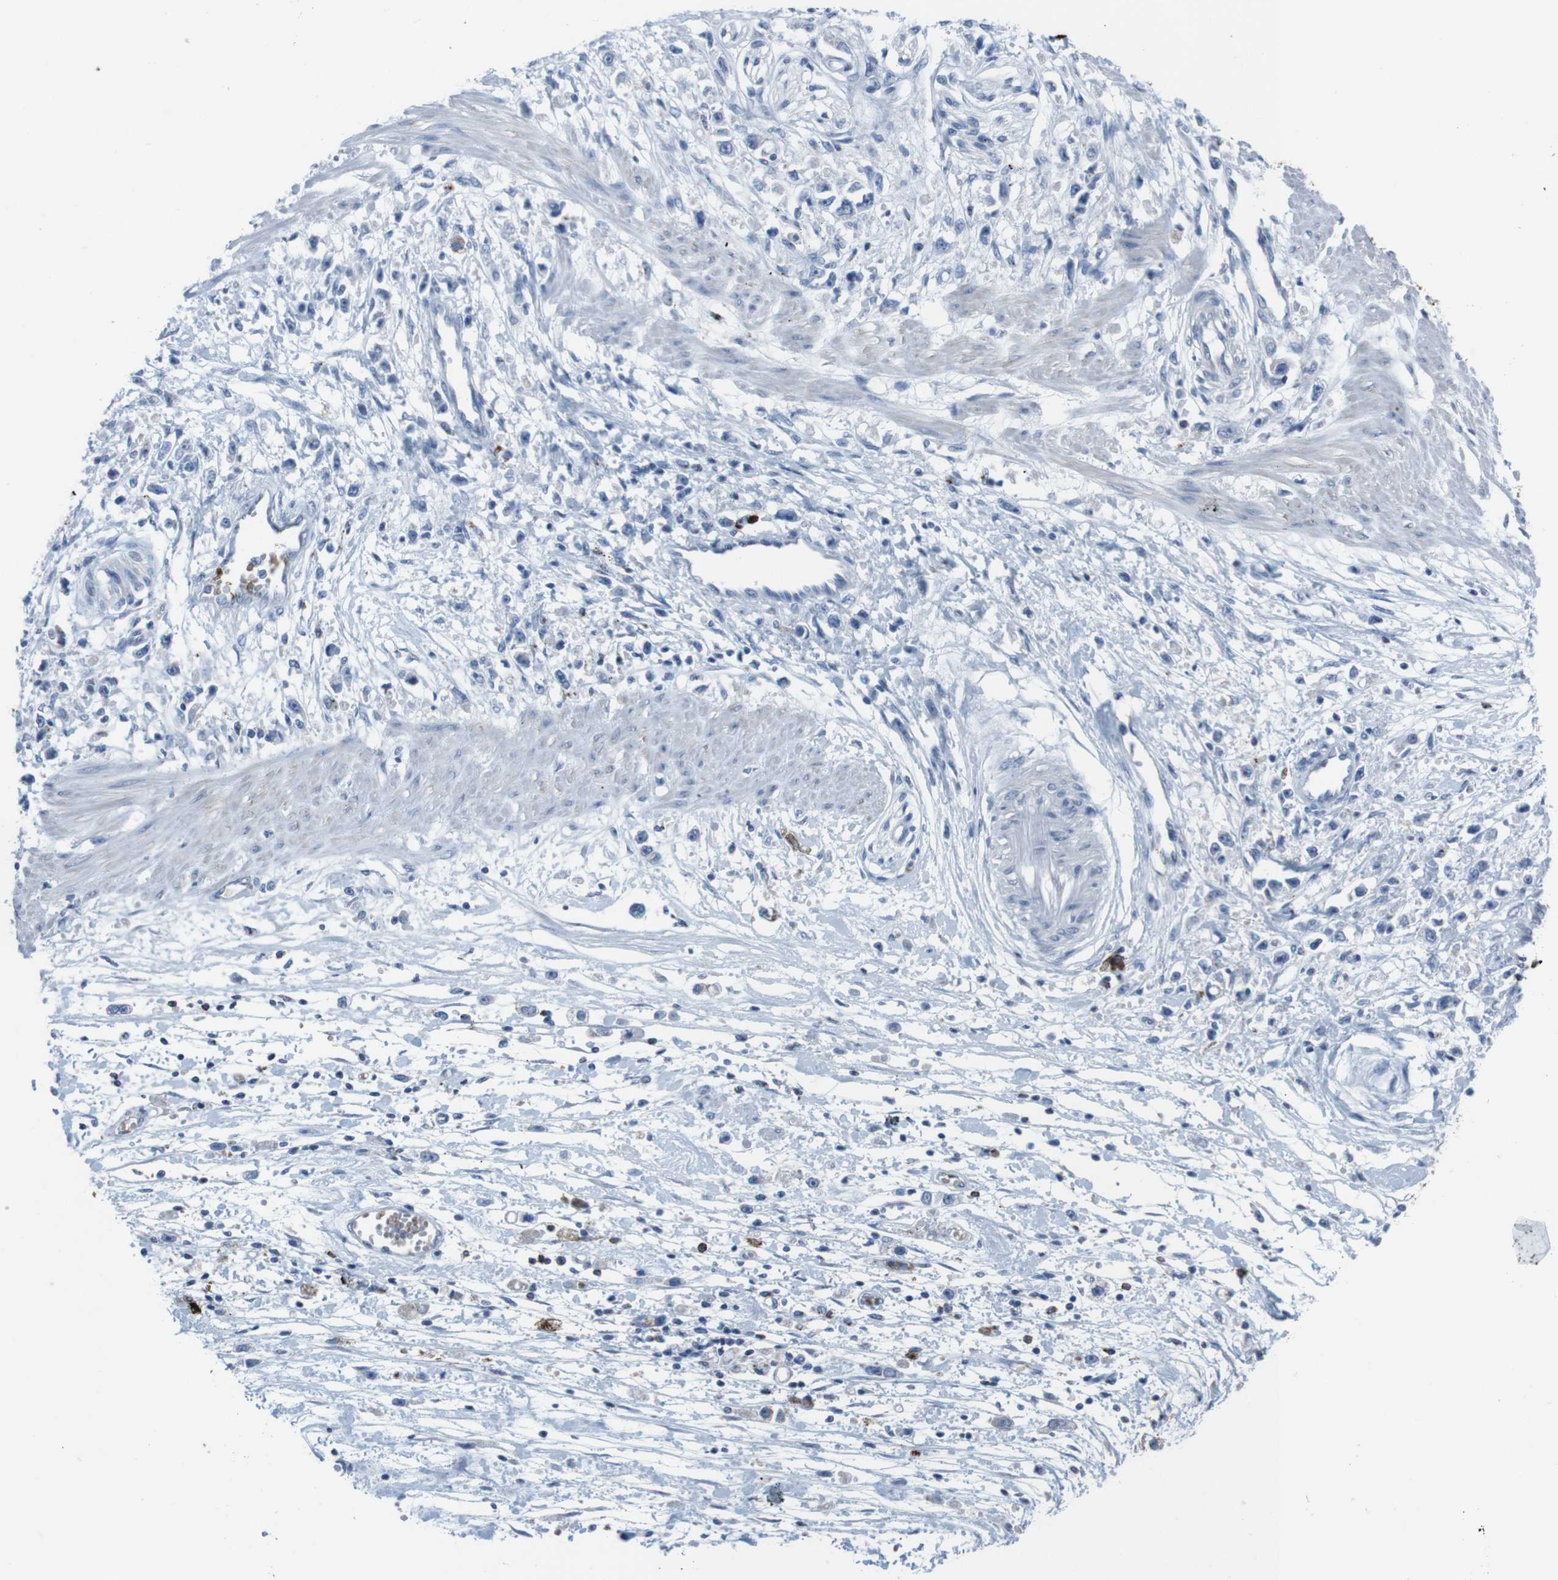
{"staining": {"intensity": "negative", "quantity": "none", "location": "none"}, "tissue": "stomach cancer", "cell_type": "Tumor cells", "image_type": "cancer", "snomed": [{"axis": "morphology", "description": "Adenocarcinoma, NOS"}, {"axis": "topography", "description": "Stomach"}], "caption": "IHC image of neoplastic tissue: human stomach adenocarcinoma stained with DAB reveals no significant protein positivity in tumor cells. (DAB IHC with hematoxylin counter stain).", "gene": "ST6GAL1", "patient": {"sex": "female", "age": 59}}